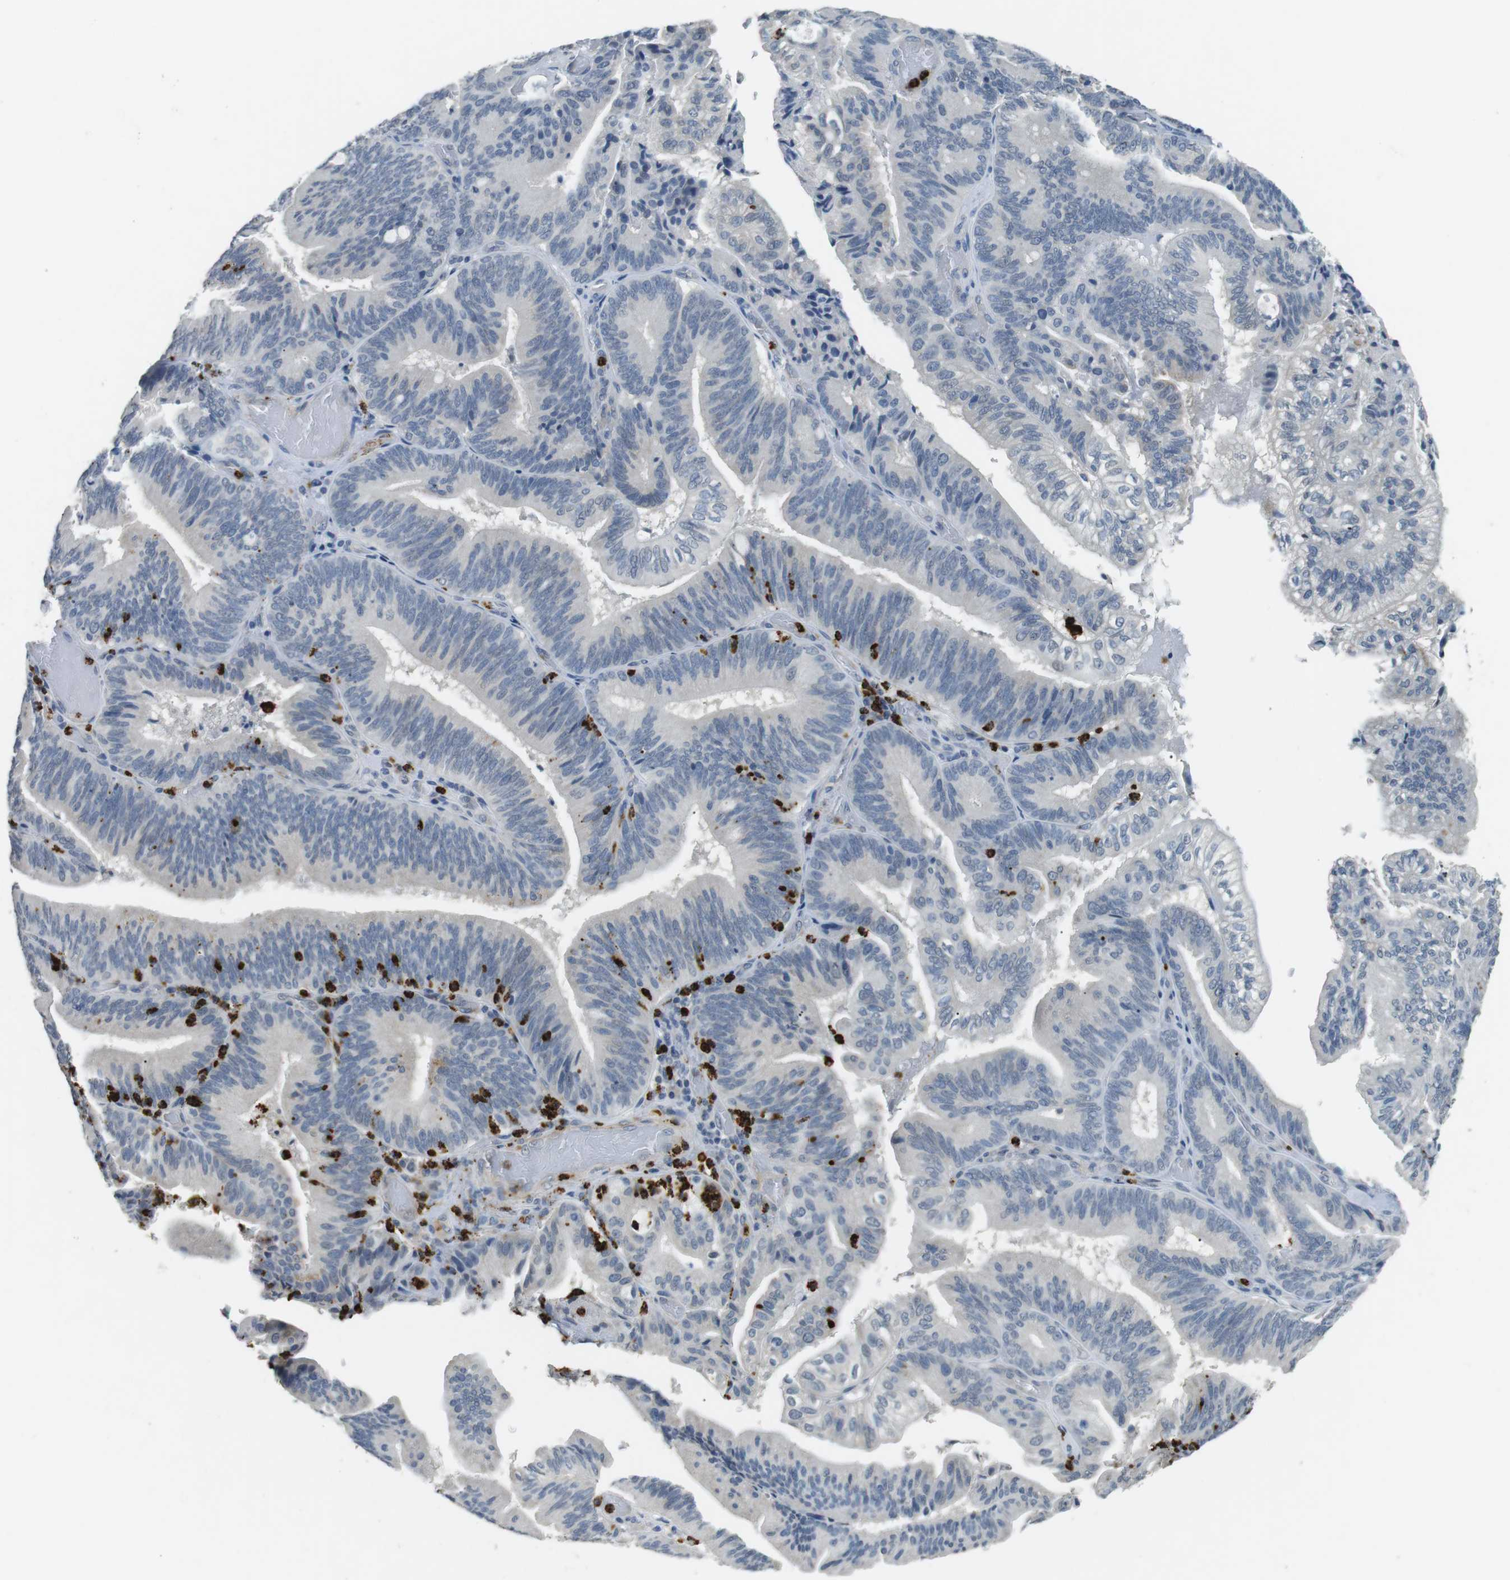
{"staining": {"intensity": "negative", "quantity": "none", "location": "none"}, "tissue": "pancreatic cancer", "cell_type": "Tumor cells", "image_type": "cancer", "snomed": [{"axis": "morphology", "description": "Adenocarcinoma, NOS"}, {"axis": "topography", "description": "Pancreas"}], "caption": "This is a histopathology image of immunohistochemistry (IHC) staining of pancreatic adenocarcinoma, which shows no expression in tumor cells. The staining is performed using DAB brown chromogen with nuclei counter-stained in using hematoxylin.", "gene": "GZMM", "patient": {"sex": "male", "age": 82}}